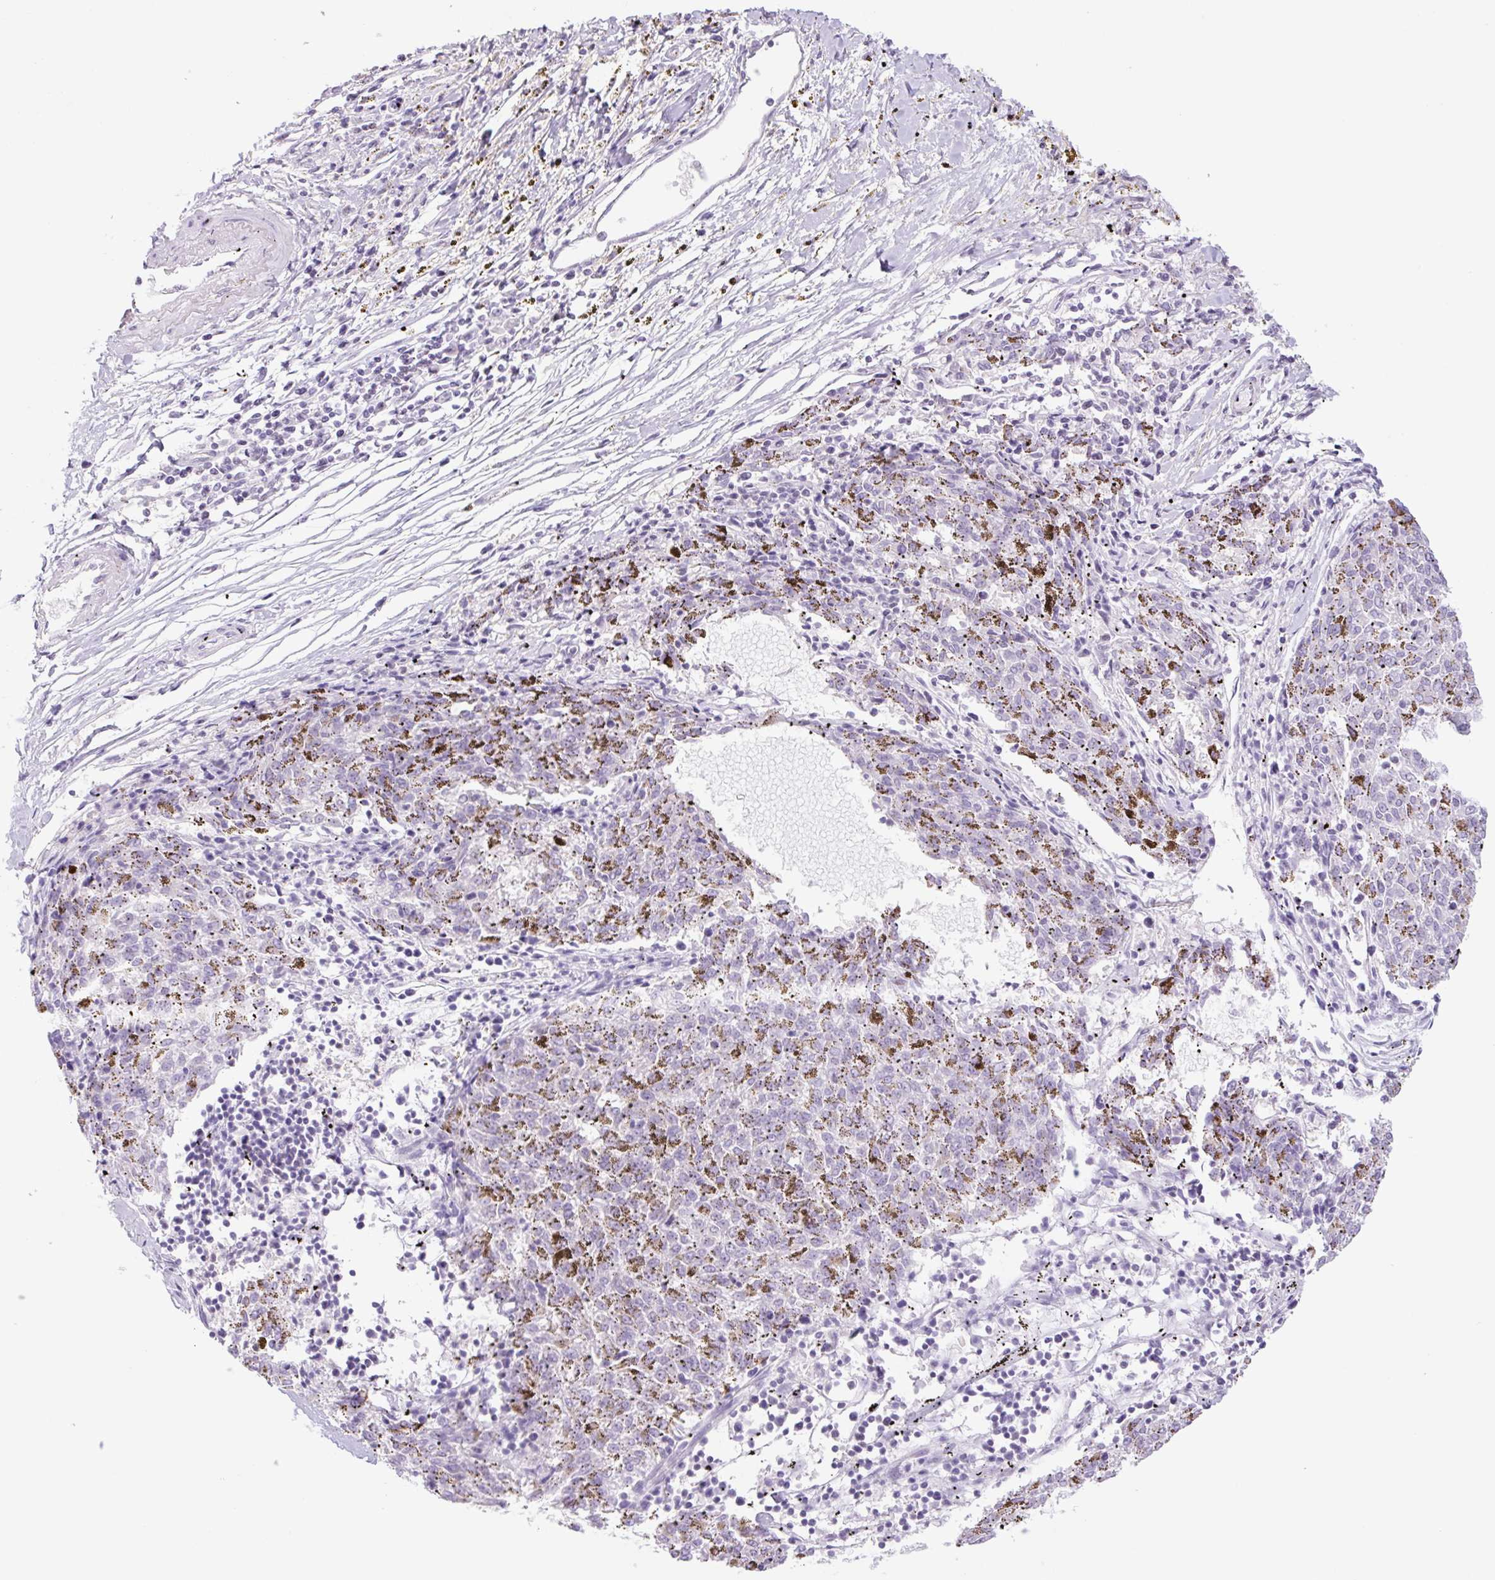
{"staining": {"intensity": "negative", "quantity": "none", "location": "none"}, "tissue": "melanoma", "cell_type": "Tumor cells", "image_type": "cancer", "snomed": [{"axis": "morphology", "description": "Malignant melanoma, NOS"}, {"axis": "topography", "description": "Skin"}], "caption": "Immunohistochemical staining of malignant melanoma demonstrates no significant staining in tumor cells.", "gene": "TLE3", "patient": {"sex": "female", "age": 72}}